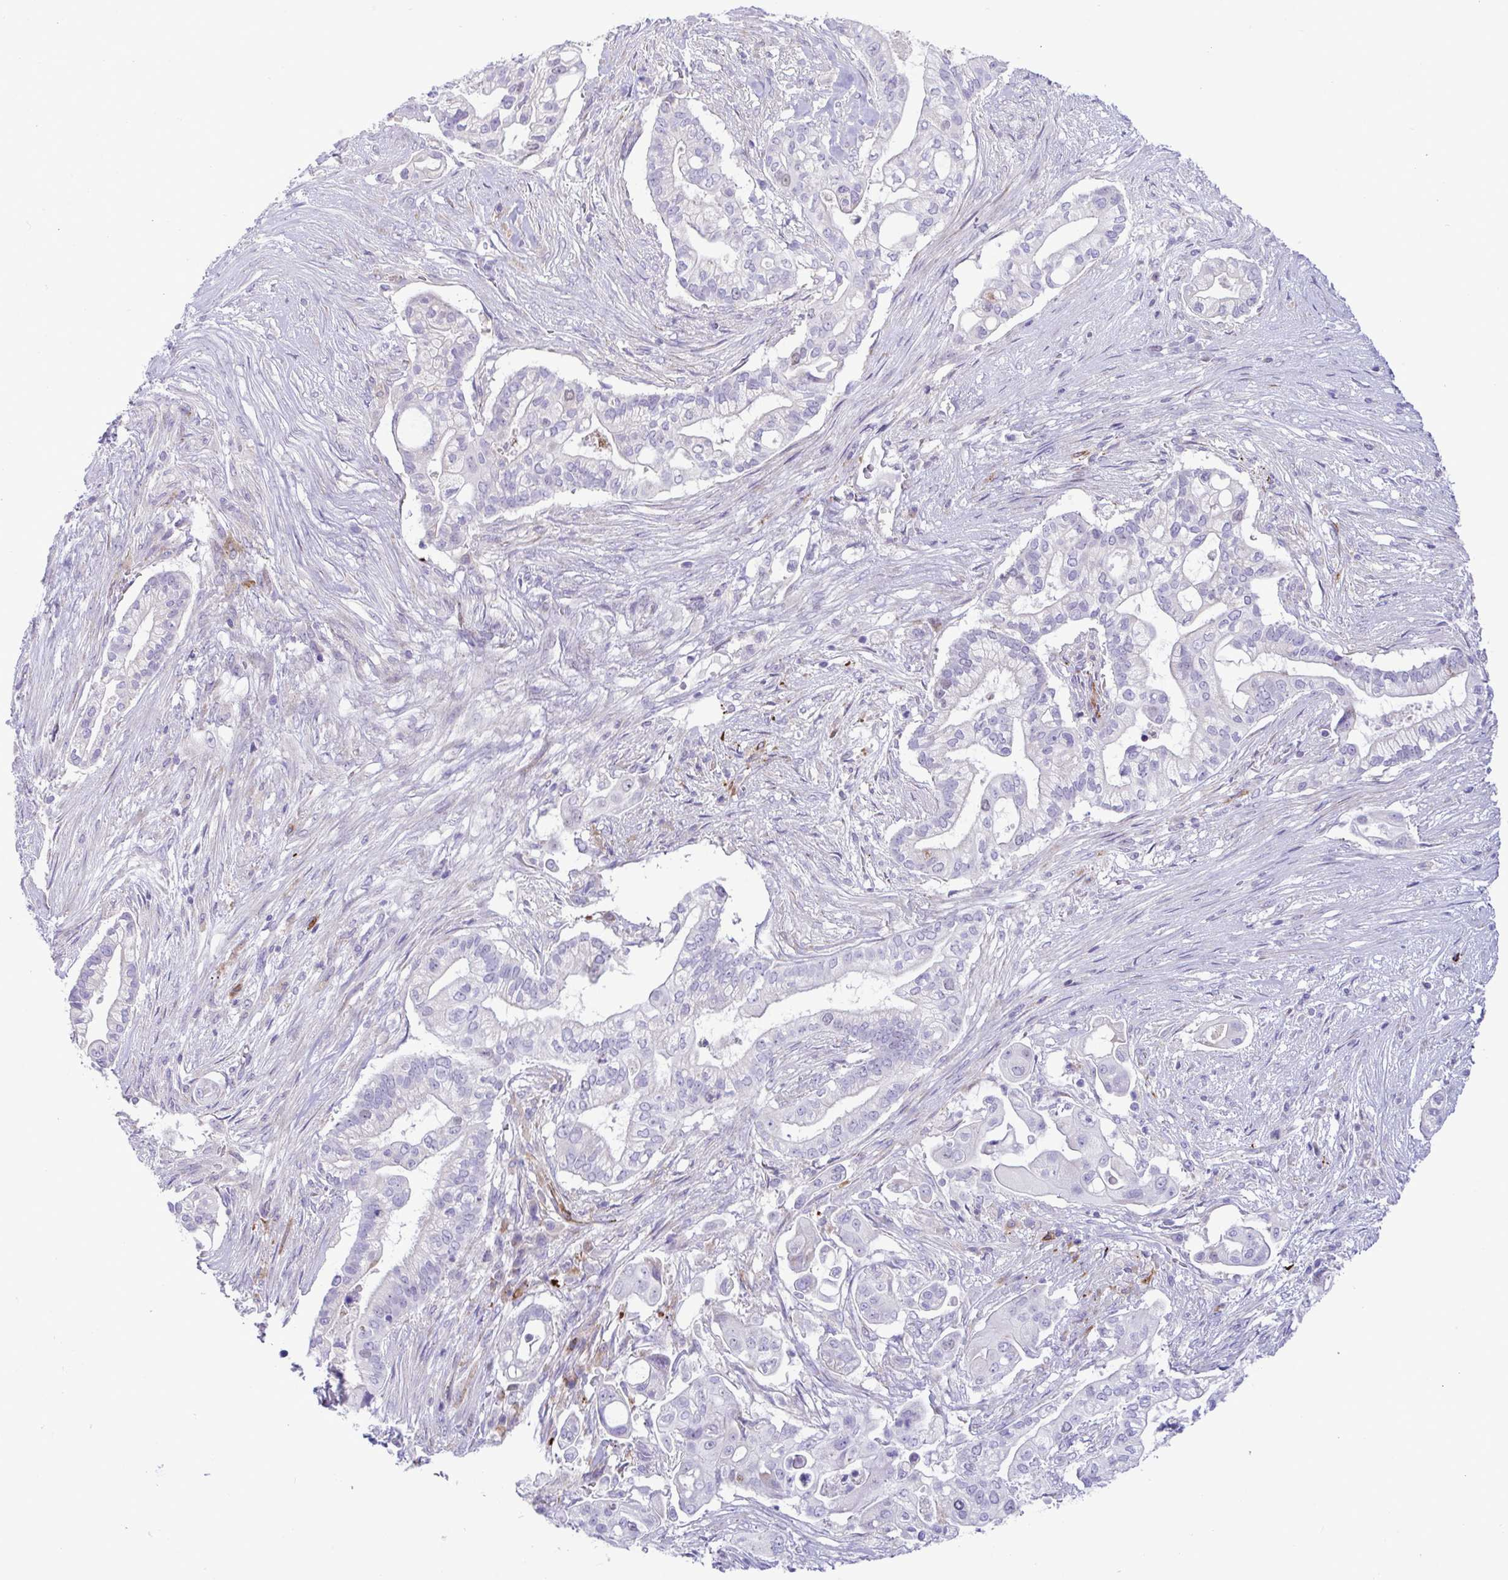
{"staining": {"intensity": "negative", "quantity": "none", "location": "none"}, "tissue": "pancreatic cancer", "cell_type": "Tumor cells", "image_type": "cancer", "snomed": [{"axis": "morphology", "description": "Adenocarcinoma, NOS"}, {"axis": "topography", "description": "Pancreas"}], "caption": "DAB immunohistochemical staining of human pancreatic cancer (adenocarcinoma) reveals no significant staining in tumor cells.", "gene": "DTX3", "patient": {"sex": "female", "age": 69}}